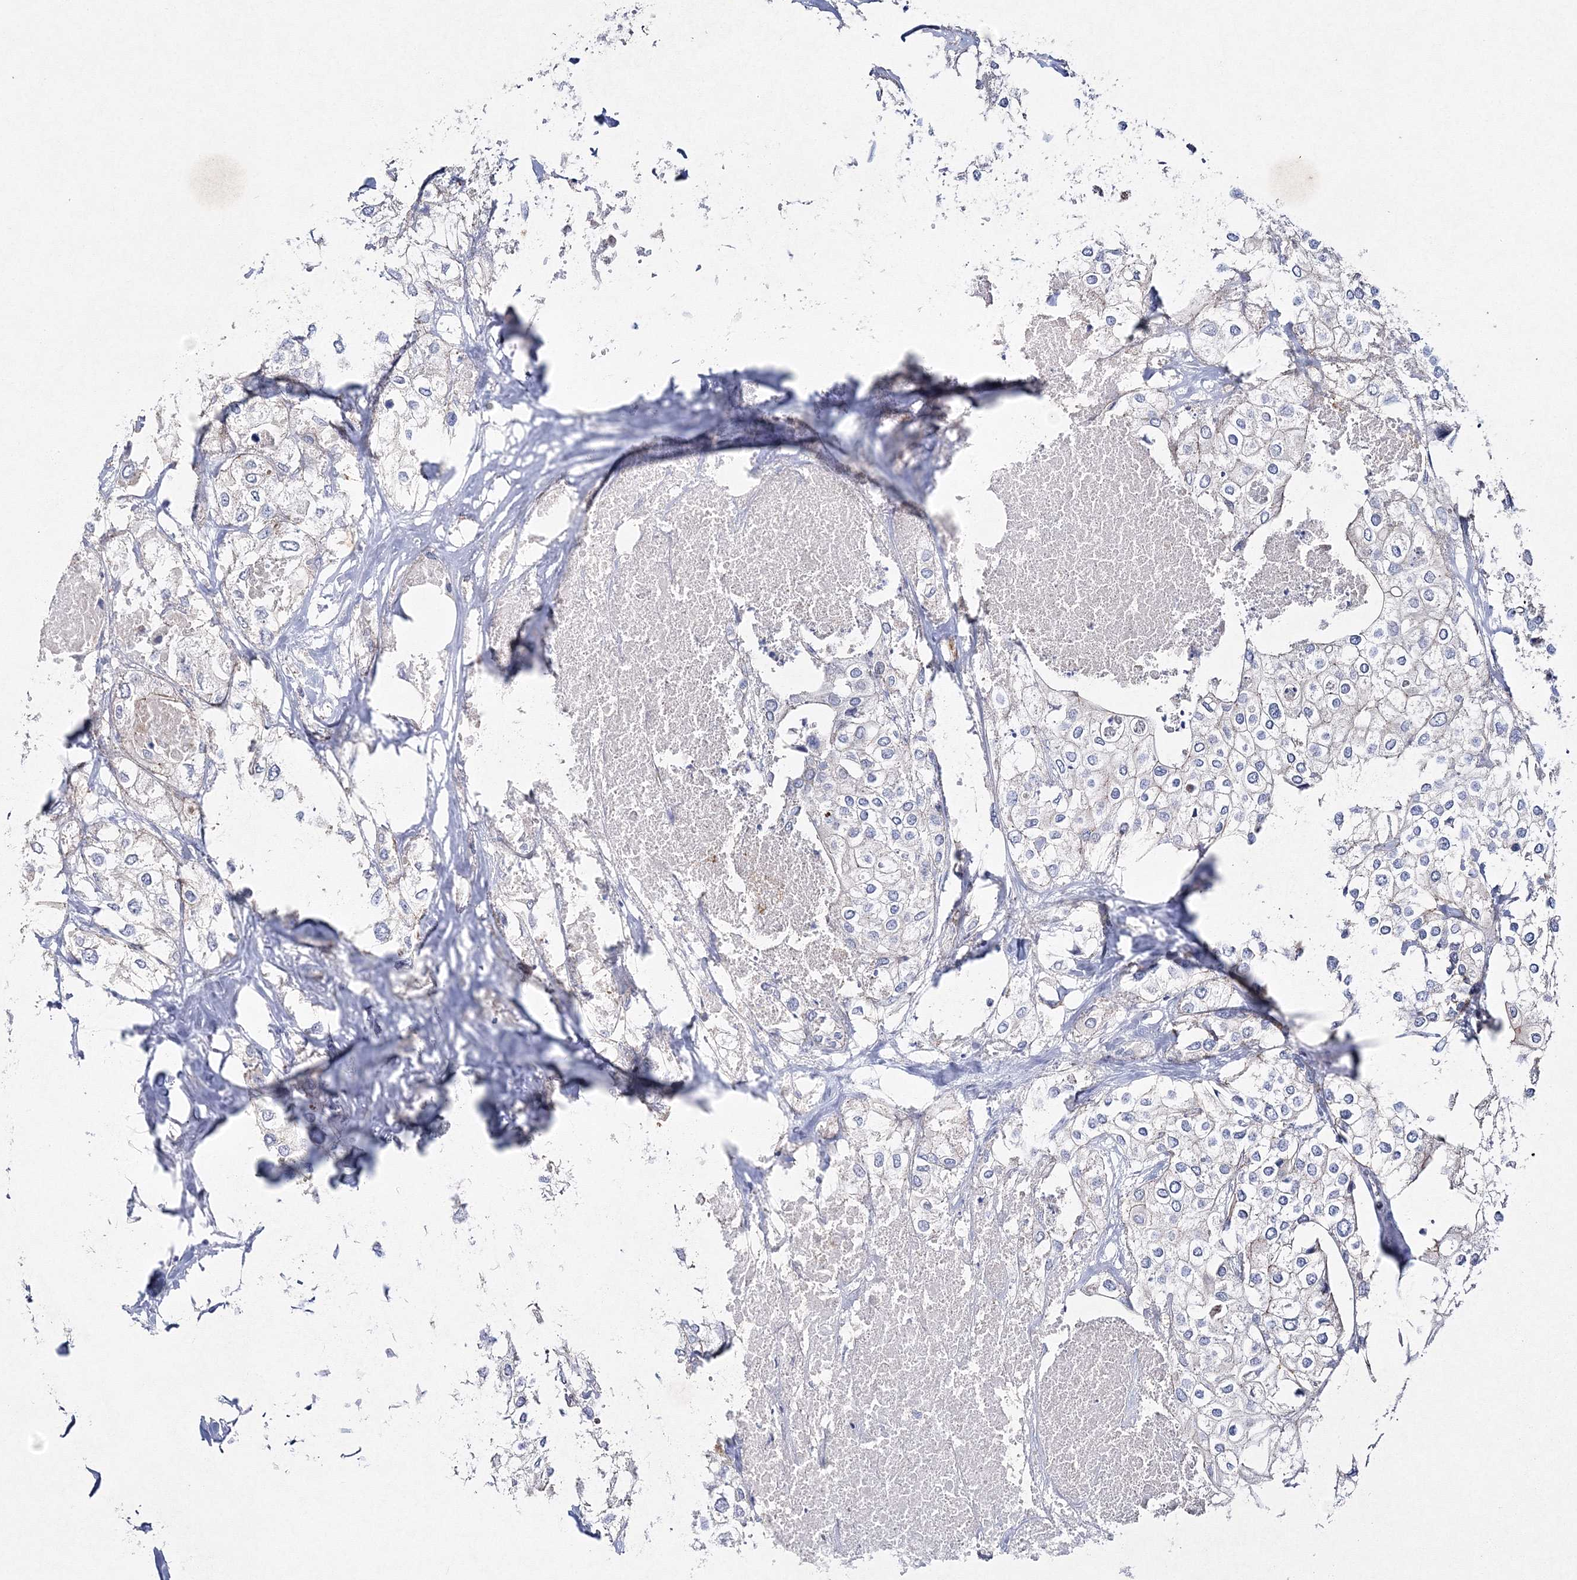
{"staining": {"intensity": "negative", "quantity": "none", "location": "none"}, "tissue": "urothelial cancer", "cell_type": "Tumor cells", "image_type": "cancer", "snomed": [{"axis": "morphology", "description": "Urothelial carcinoma, High grade"}, {"axis": "topography", "description": "Urinary bladder"}], "caption": "Photomicrograph shows no protein staining in tumor cells of urothelial carcinoma (high-grade) tissue.", "gene": "NAA40", "patient": {"sex": "male", "age": 64}}